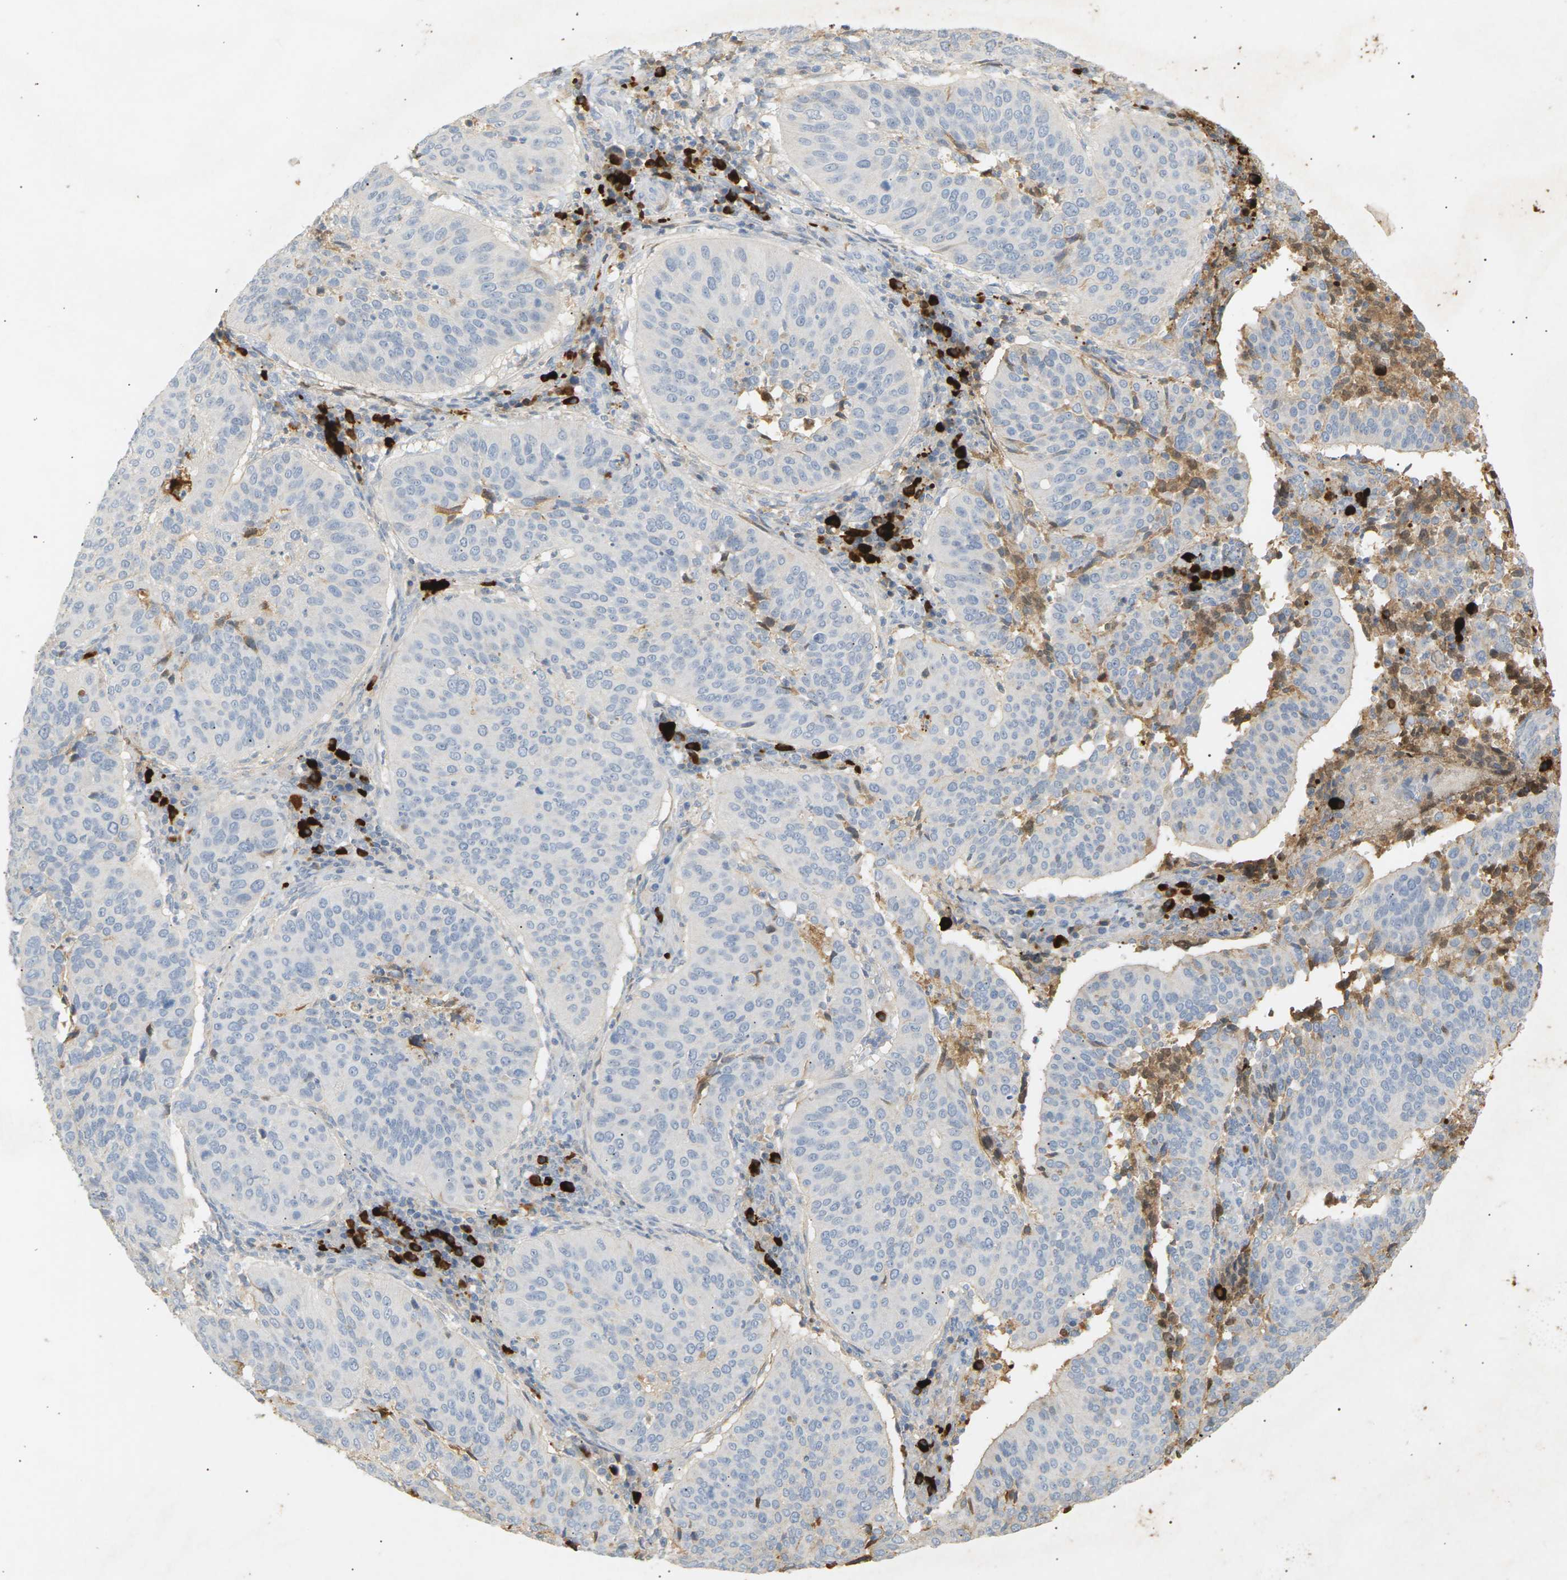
{"staining": {"intensity": "negative", "quantity": "none", "location": "none"}, "tissue": "cervical cancer", "cell_type": "Tumor cells", "image_type": "cancer", "snomed": [{"axis": "morphology", "description": "Normal tissue, NOS"}, {"axis": "morphology", "description": "Squamous cell carcinoma, NOS"}, {"axis": "topography", "description": "Cervix"}], "caption": "This is an immunohistochemistry histopathology image of cervical cancer (squamous cell carcinoma). There is no expression in tumor cells.", "gene": "IGLC3", "patient": {"sex": "female", "age": 39}}